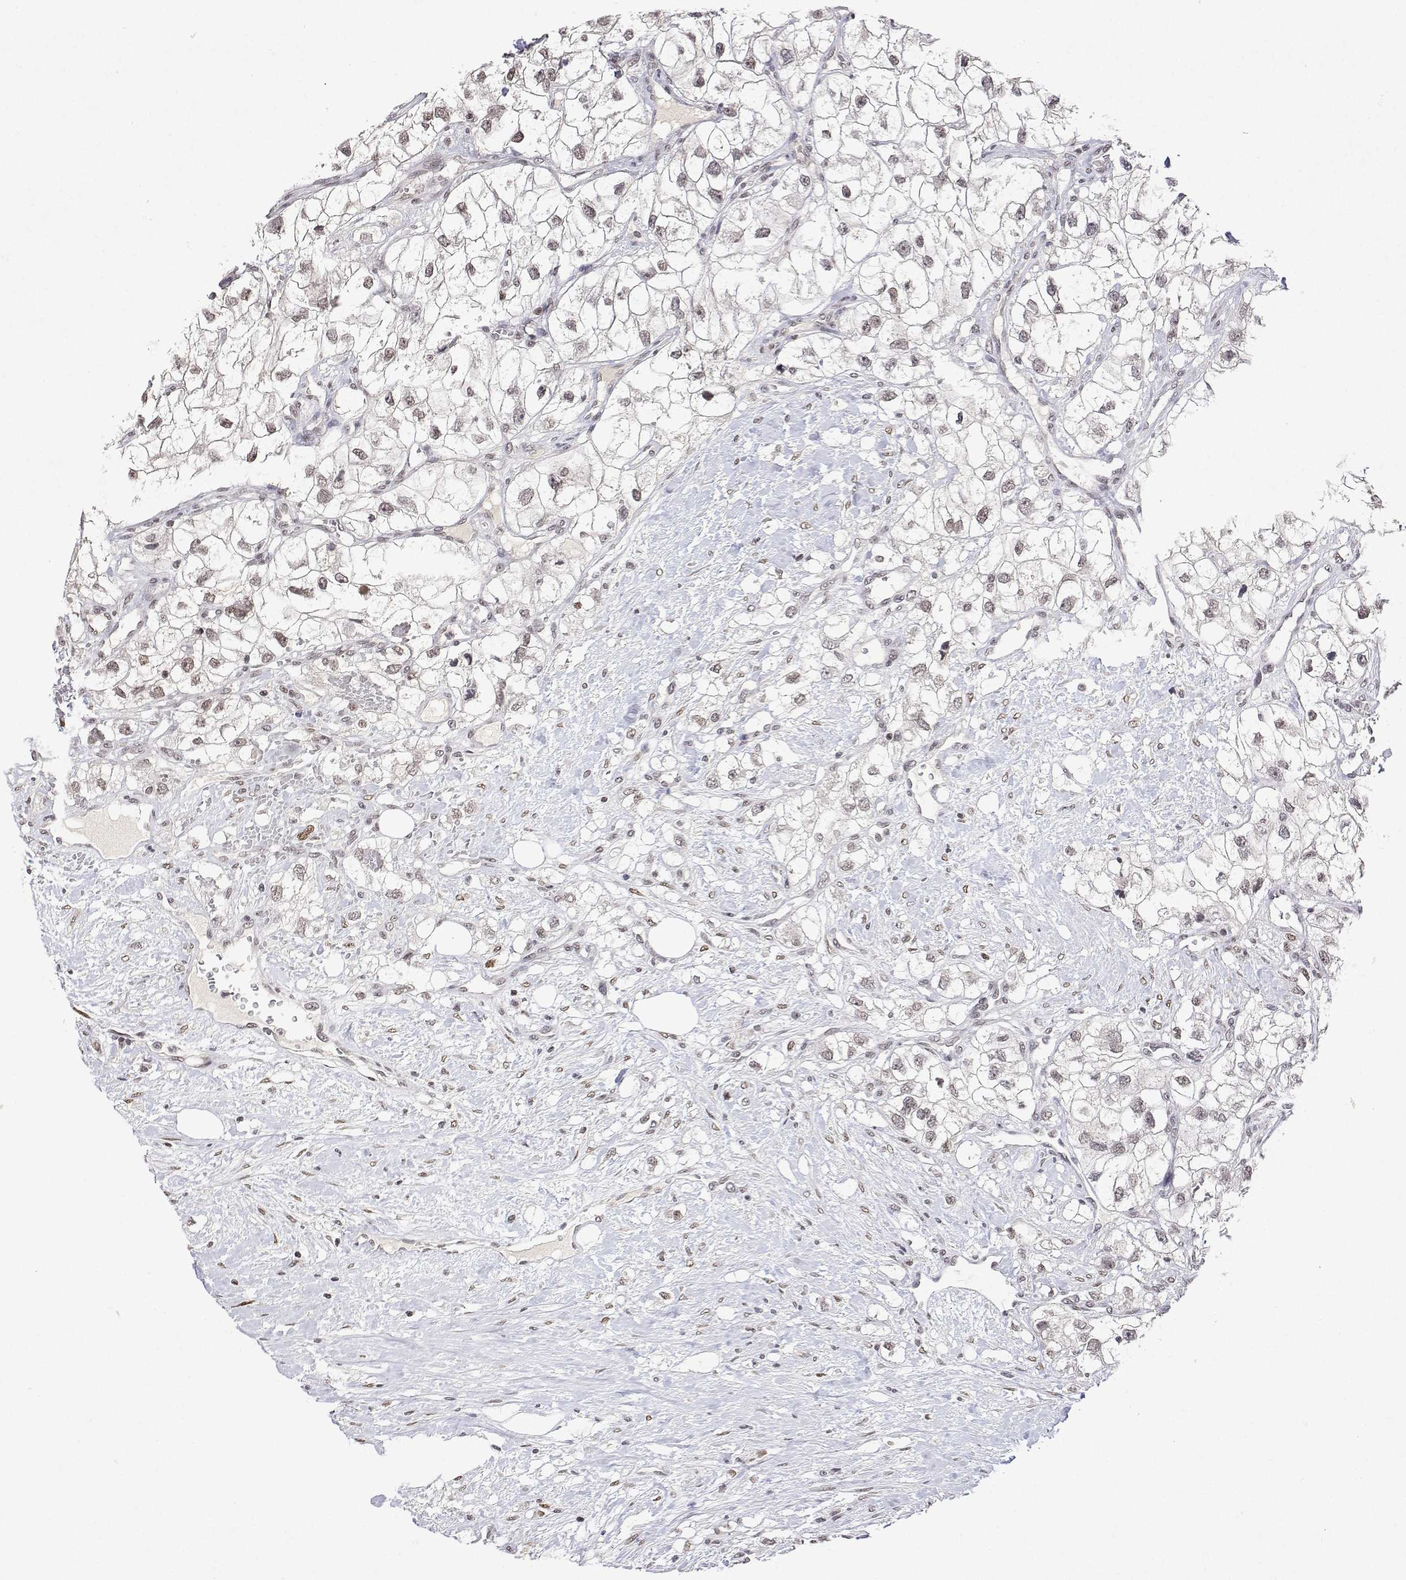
{"staining": {"intensity": "weak", "quantity": ">75%", "location": "nuclear"}, "tissue": "renal cancer", "cell_type": "Tumor cells", "image_type": "cancer", "snomed": [{"axis": "morphology", "description": "Adenocarcinoma, NOS"}, {"axis": "topography", "description": "Kidney"}], "caption": "The photomicrograph exhibits a brown stain indicating the presence of a protein in the nuclear of tumor cells in renal cancer. (Brightfield microscopy of DAB IHC at high magnification).", "gene": "XPC", "patient": {"sex": "male", "age": 59}}